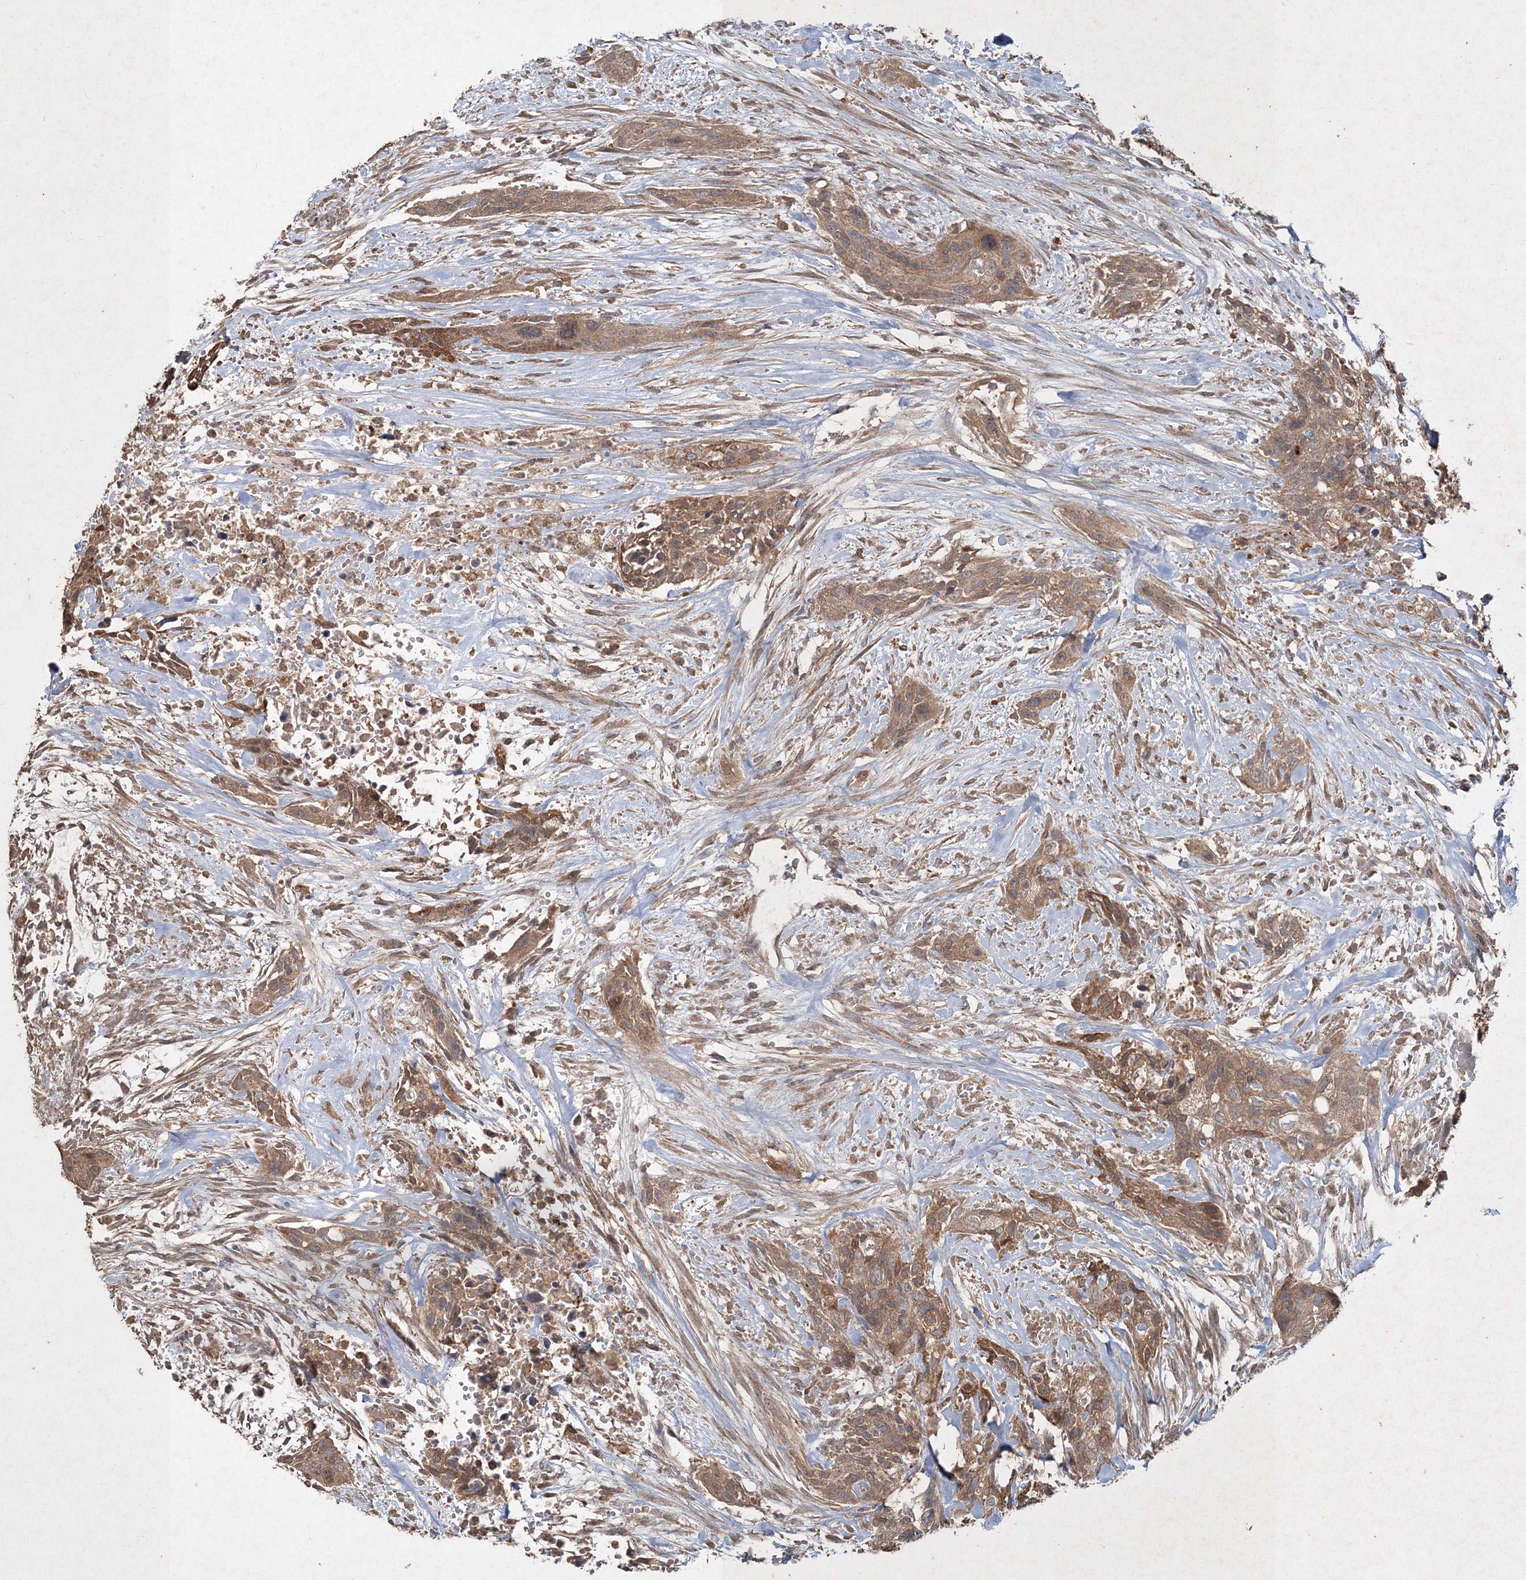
{"staining": {"intensity": "moderate", "quantity": ">75%", "location": "cytoplasmic/membranous"}, "tissue": "urothelial cancer", "cell_type": "Tumor cells", "image_type": "cancer", "snomed": [{"axis": "morphology", "description": "Urothelial carcinoma, High grade"}, {"axis": "topography", "description": "Urinary bladder"}], "caption": "Immunohistochemical staining of human urothelial carcinoma (high-grade) exhibits moderate cytoplasmic/membranous protein positivity in approximately >75% of tumor cells. The staining is performed using DAB (3,3'-diaminobenzidine) brown chromogen to label protein expression. The nuclei are counter-stained blue using hematoxylin.", "gene": "SPRY1", "patient": {"sex": "male", "age": 35}}